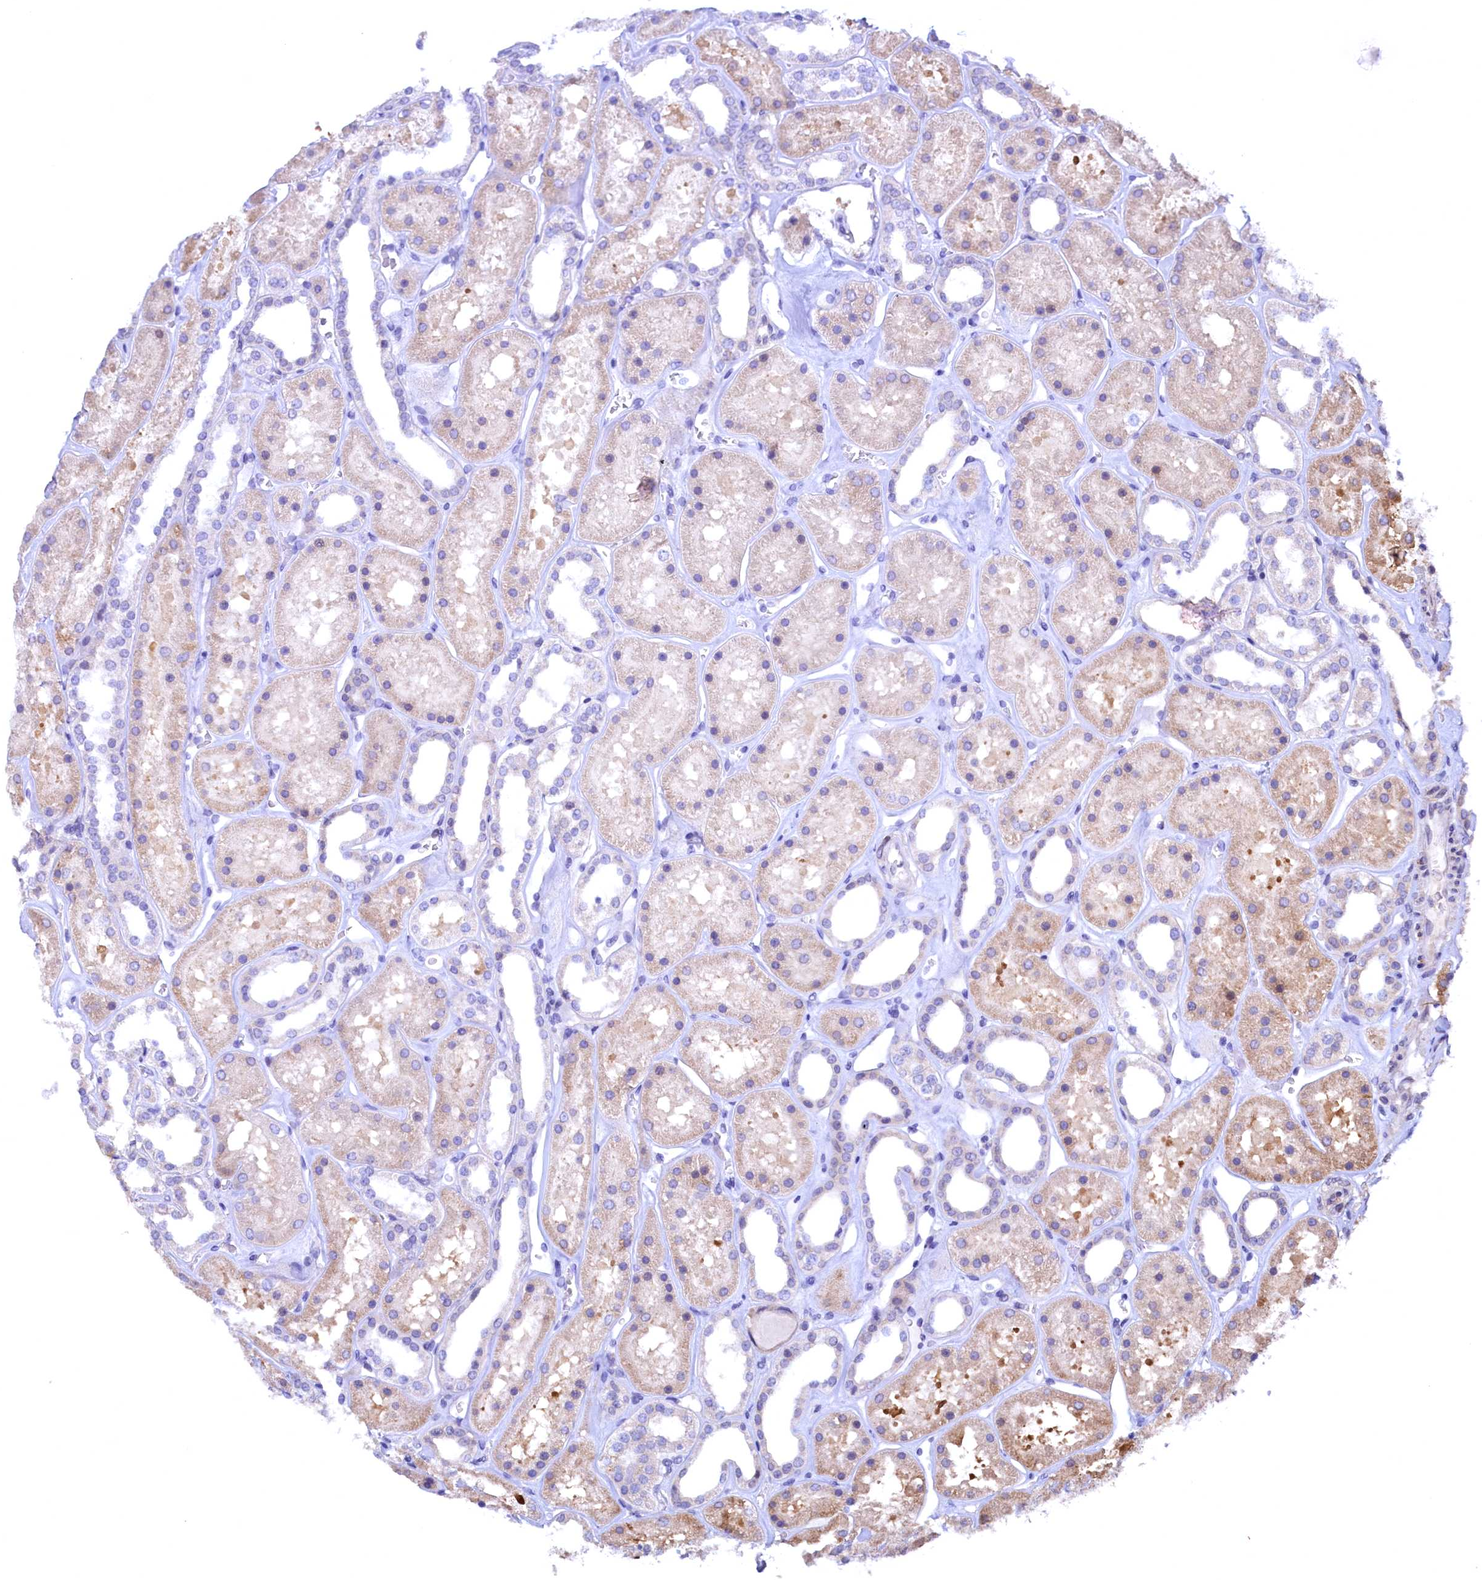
{"staining": {"intensity": "moderate", "quantity": "<25%", "location": "nuclear"}, "tissue": "kidney", "cell_type": "Cells in glomeruli", "image_type": "normal", "snomed": [{"axis": "morphology", "description": "Normal tissue, NOS"}, {"axis": "topography", "description": "Kidney"}], "caption": "Immunohistochemical staining of unremarkable kidney shows low levels of moderate nuclear positivity in approximately <25% of cells in glomeruli. Using DAB (brown) and hematoxylin (blue) stains, captured at high magnification using brightfield microscopy.", "gene": "FLYWCH2", "patient": {"sex": "female", "age": 41}}